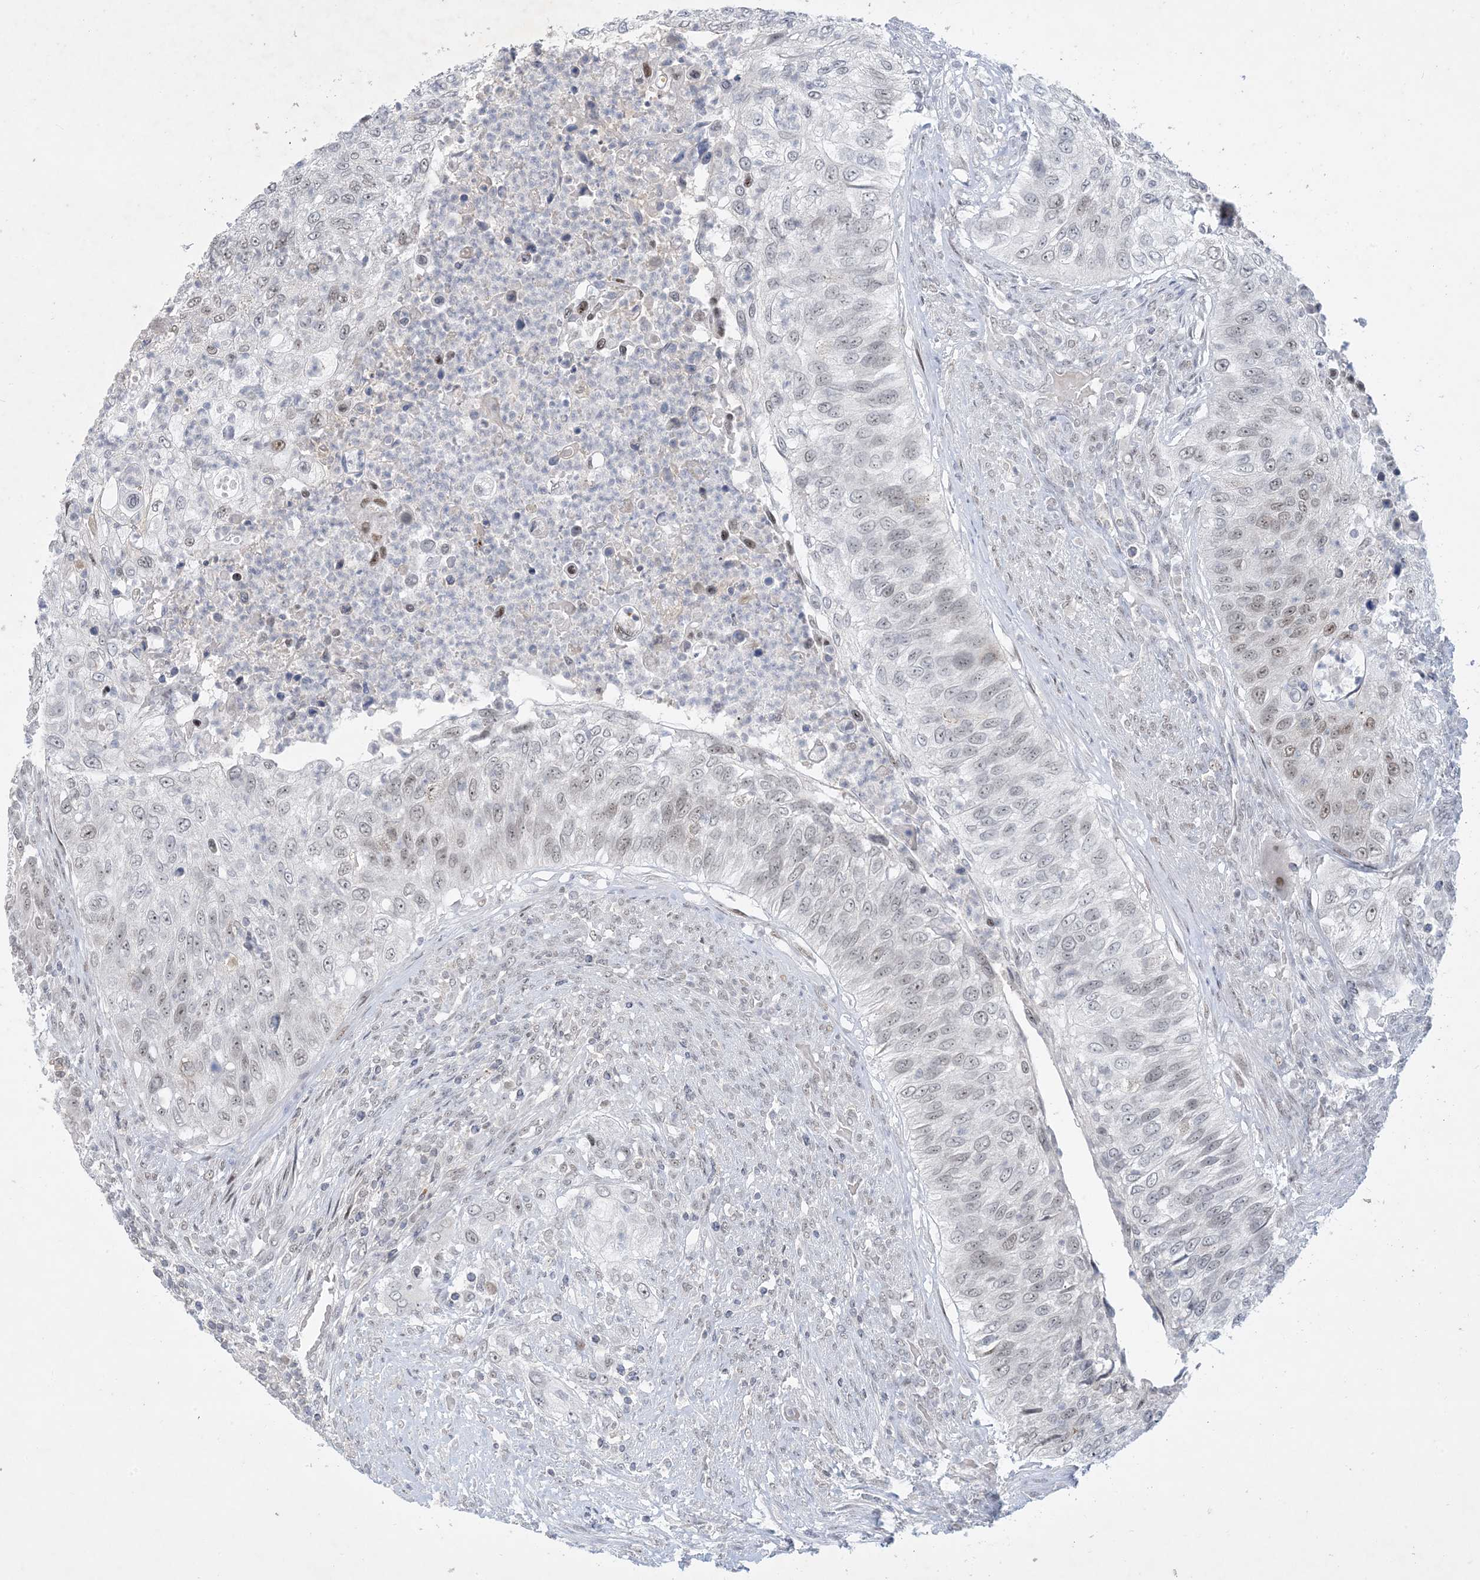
{"staining": {"intensity": "moderate", "quantity": "<25%", "location": "nuclear"}, "tissue": "urothelial cancer", "cell_type": "Tumor cells", "image_type": "cancer", "snomed": [{"axis": "morphology", "description": "Urothelial carcinoma, High grade"}, {"axis": "topography", "description": "Urinary bladder"}], "caption": "A brown stain highlights moderate nuclear staining of a protein in human urothelial carcinoma (high-grade) tumor cells. (Brightfield microscopy of DAB IHC at high magnification).", "gene": "ZNF674", "patient": {"sex": "female", "age": 60}}